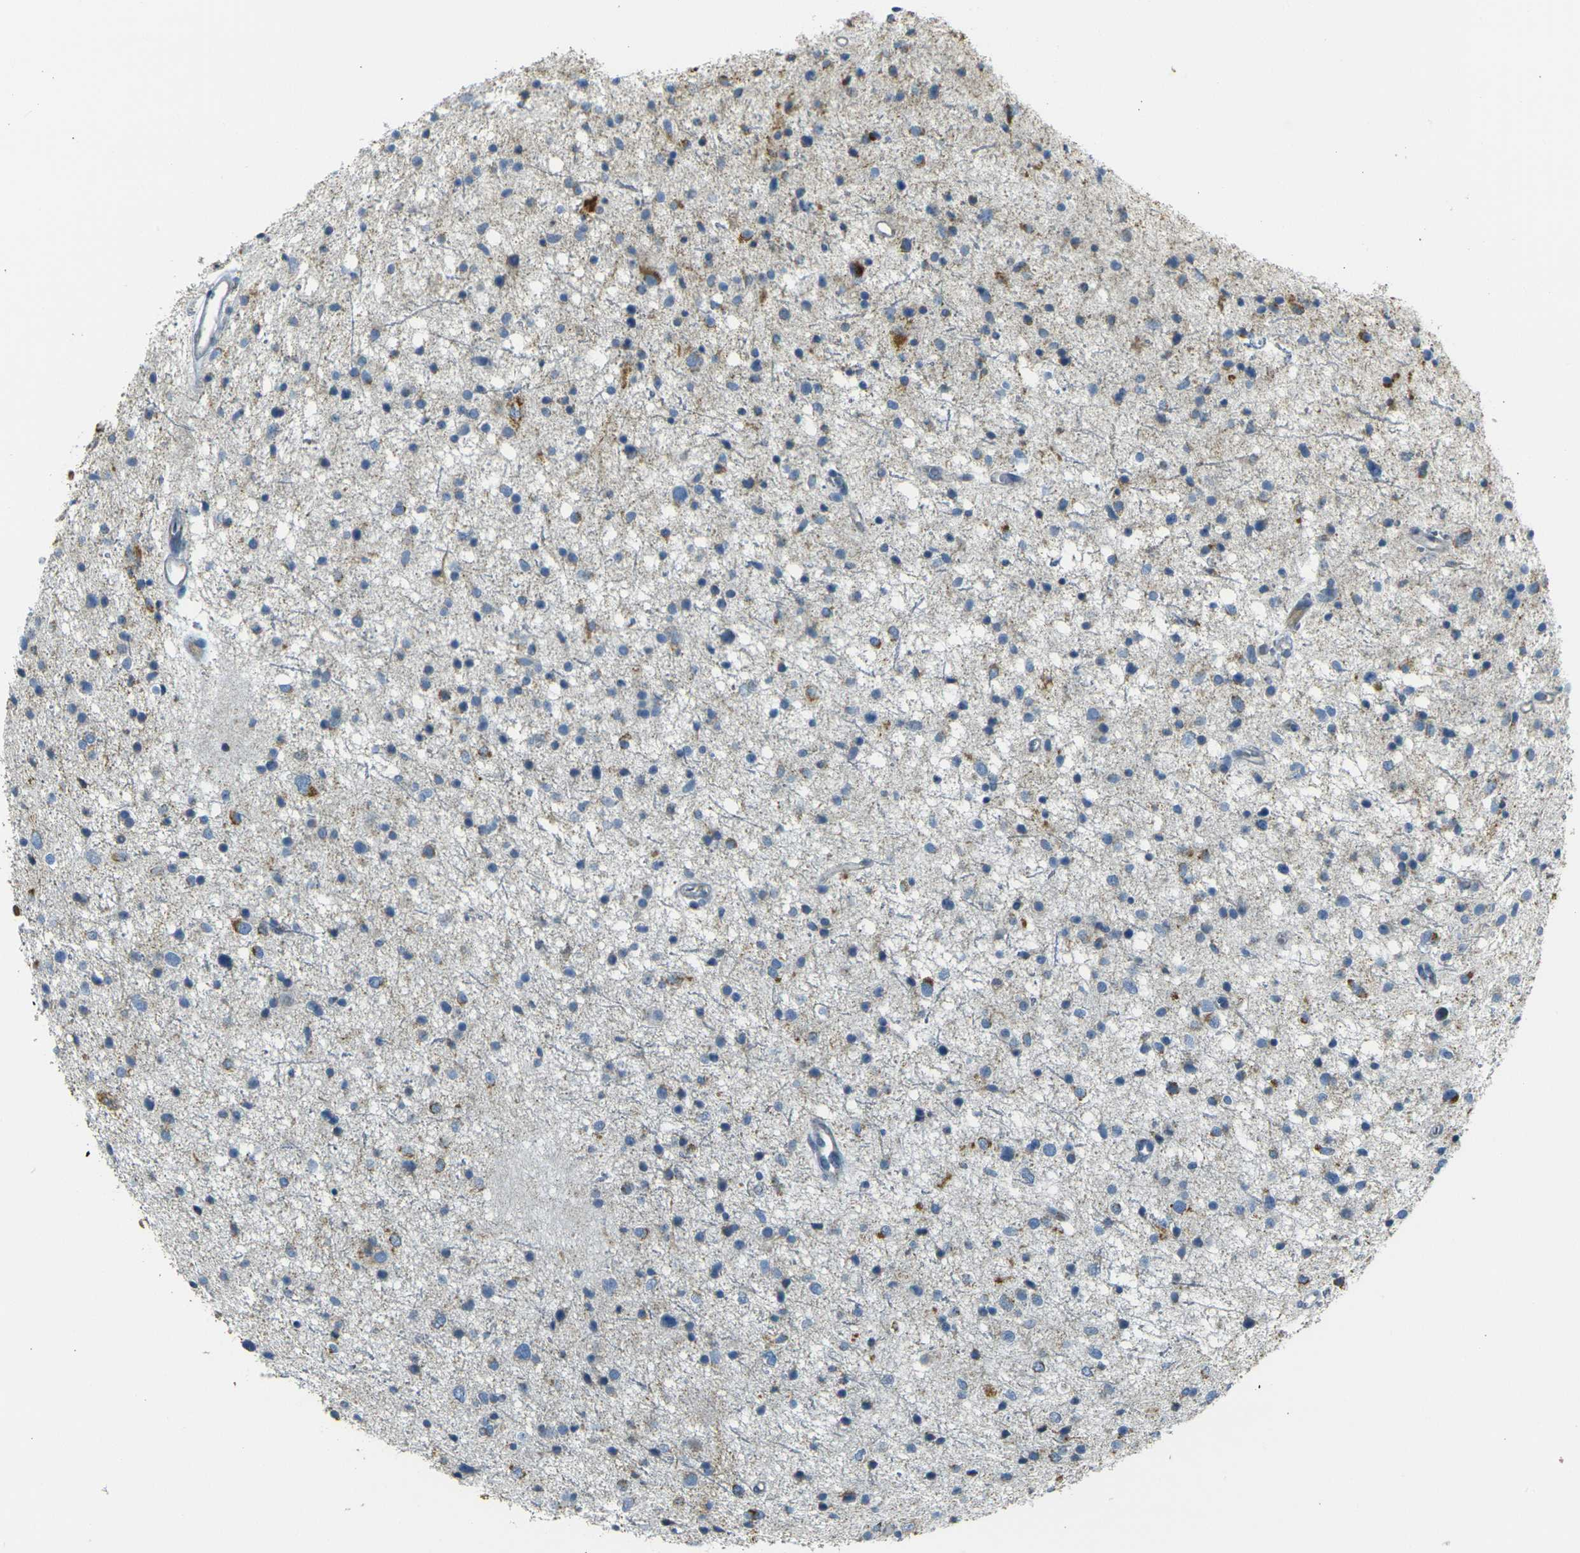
{"staining": {"intensity": "negative", "quantity": "none", "location": "none"}, "tissue": "glioma", "cell_type": "Tumor cells", "image_type": "cancer", "snomed": [{"axis": "morphology", "description": "Glioma, malignant, Low grade"}, {"axis": "topography", "description": "Brain"}], "caption": "This is an IHC micrograph of human low-grade glioma (malignant). There is no staining in tumor cells.", "gene": "PARD6B", "patient": {"sex": "female", "age": 37}}